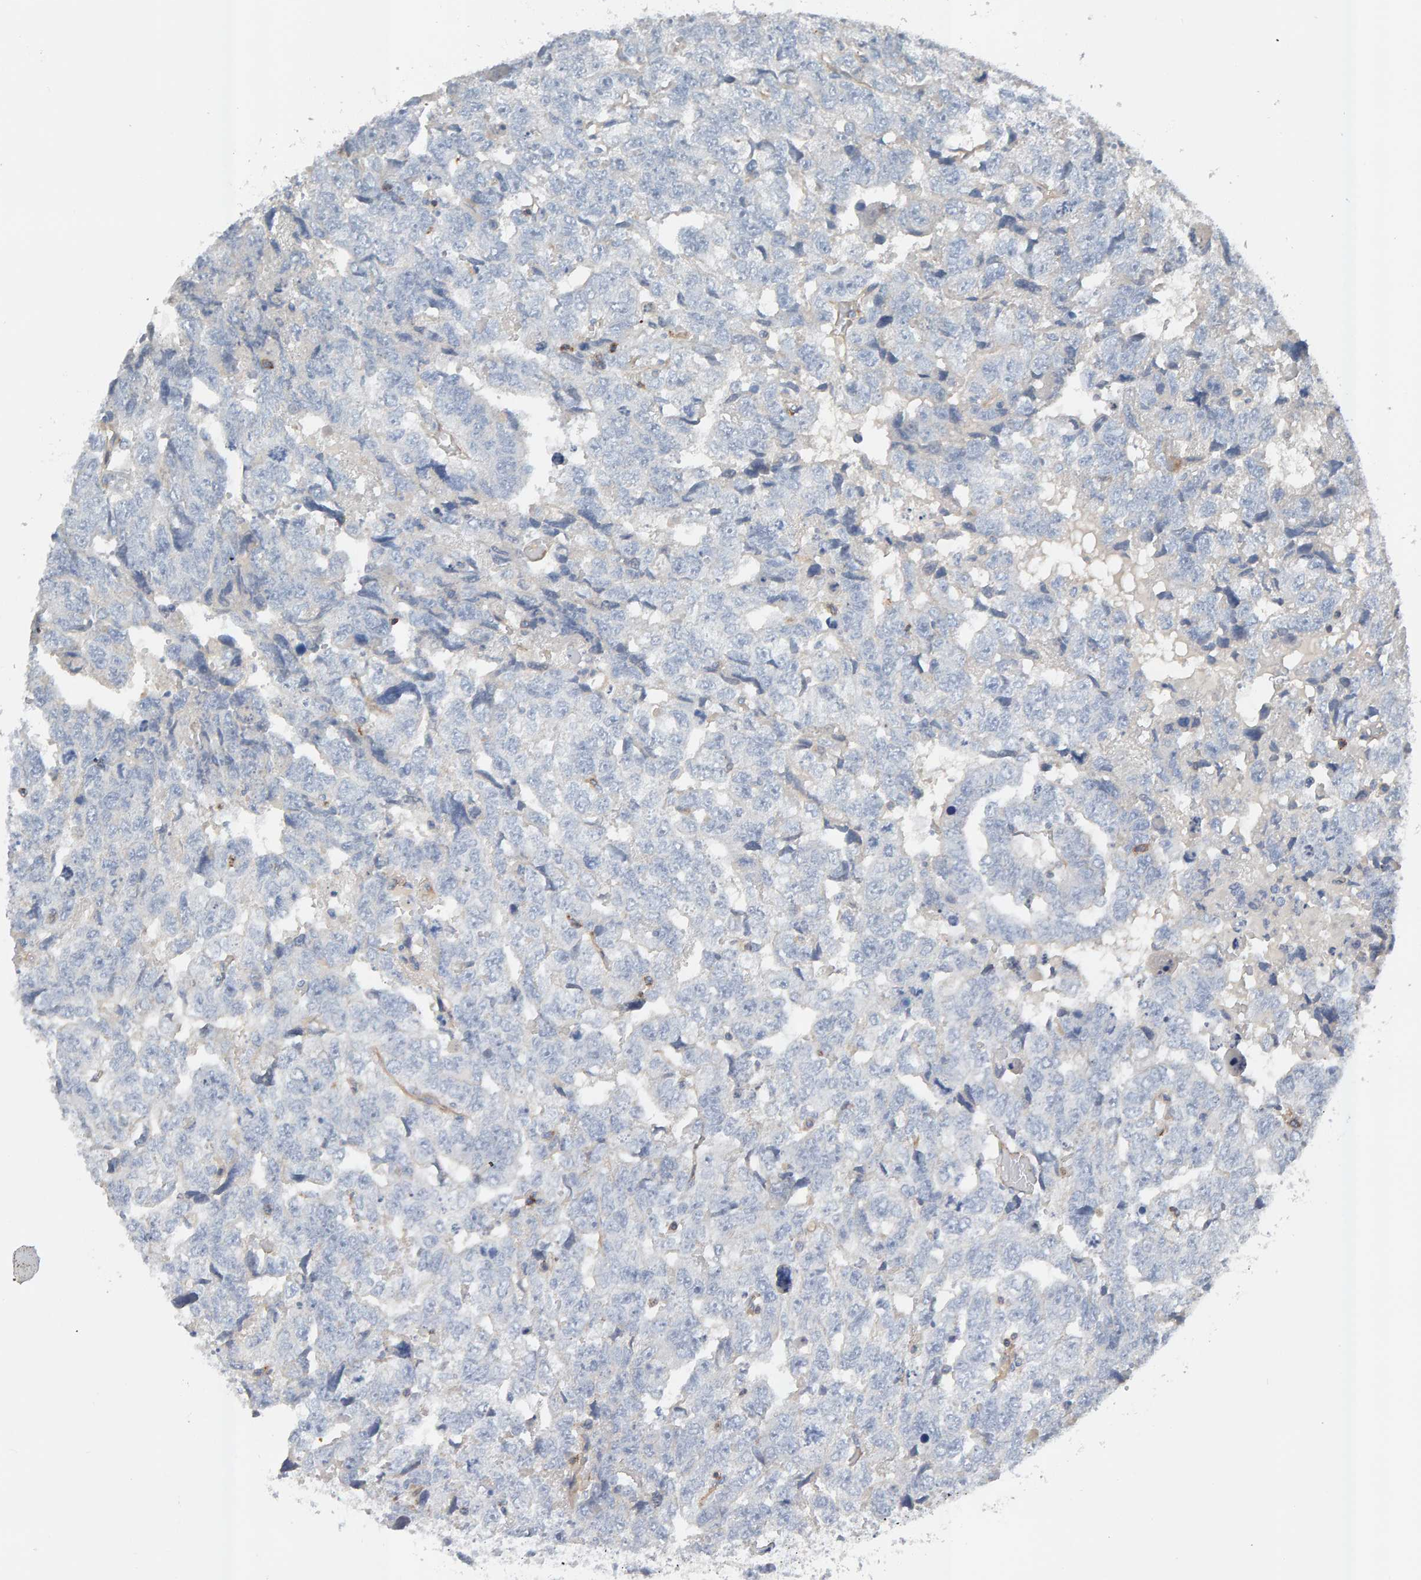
{"staining": {"intensity": "negative", "quantity": "none", "location": "none"}, "tissue": "testis cancer", "cell_type": "Tumor cells", "image_type": "cancer", "snomed": [{"axis": "morphology", "description": "Carcinoma, Embryonal, NOS"}, {"axis": "topography", "description": "Testis"}], "caption": "An immunohistochemistry (IHC) histopathology image of testis cancer (embryonal carcinoma) is shown. There is no staining in tumor cells of testis cancer (embryonal carcinoma).", "gene": "FYN", "patient": {"sex": "male", "age": 36}}